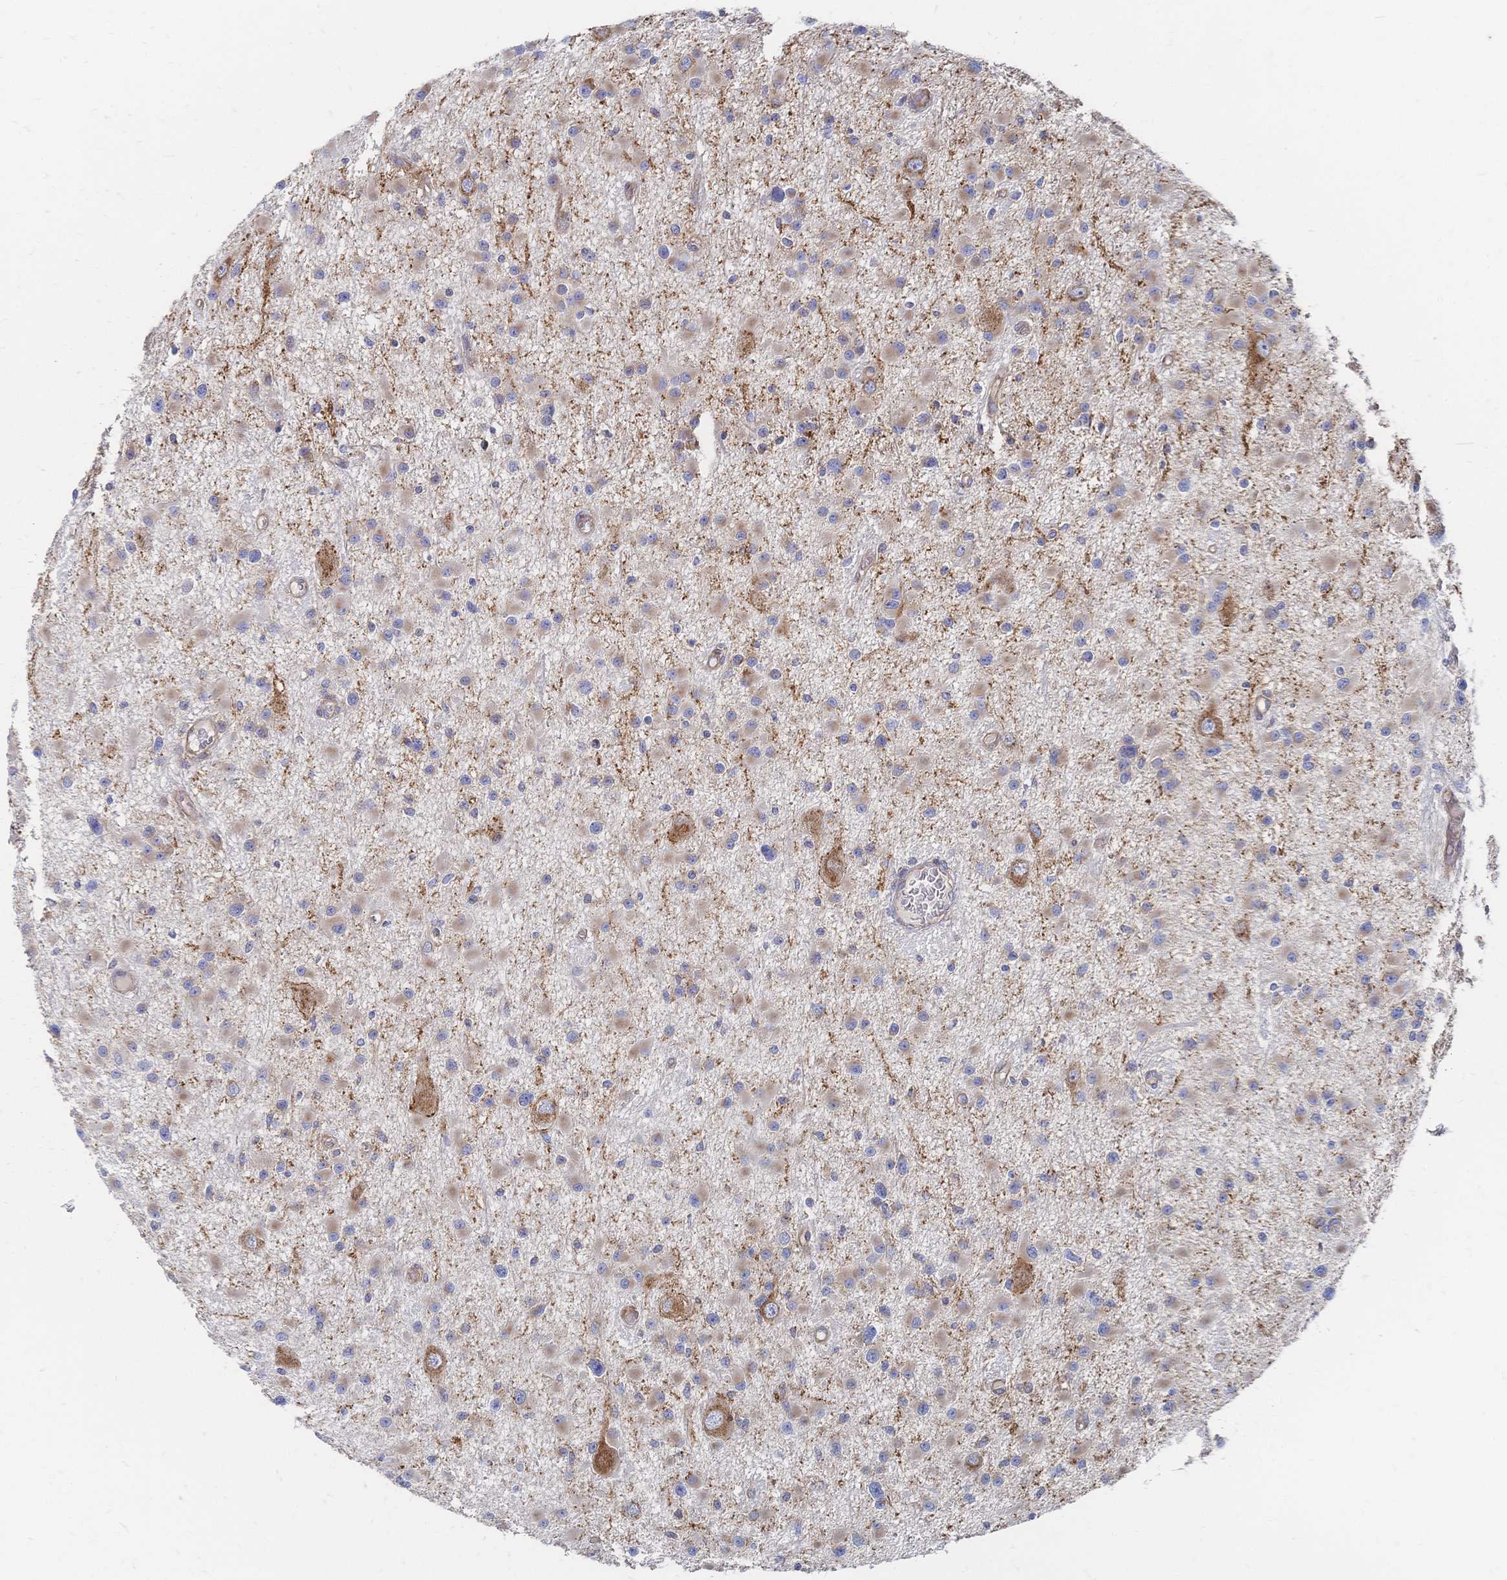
{"staining": {"intensity": "weak", "quantity": "<25%", "location": "cytoplasmic/membranous"}, "tissue": "glioma", "cell_type": "Tumor cells", "image_type": "cancer", "snomed": [{"axis": "morphology", "description": "Glioma, malignant, High grade"}, {"axis": "topography", "description": "Brain"}], "caption": "Malignant glioma (high-grade) was stained to show a protein in brown. There is no significant expression in tumor cells.", "gene": "SORBS1", "patient": {"sex": "male", "age": 54}}